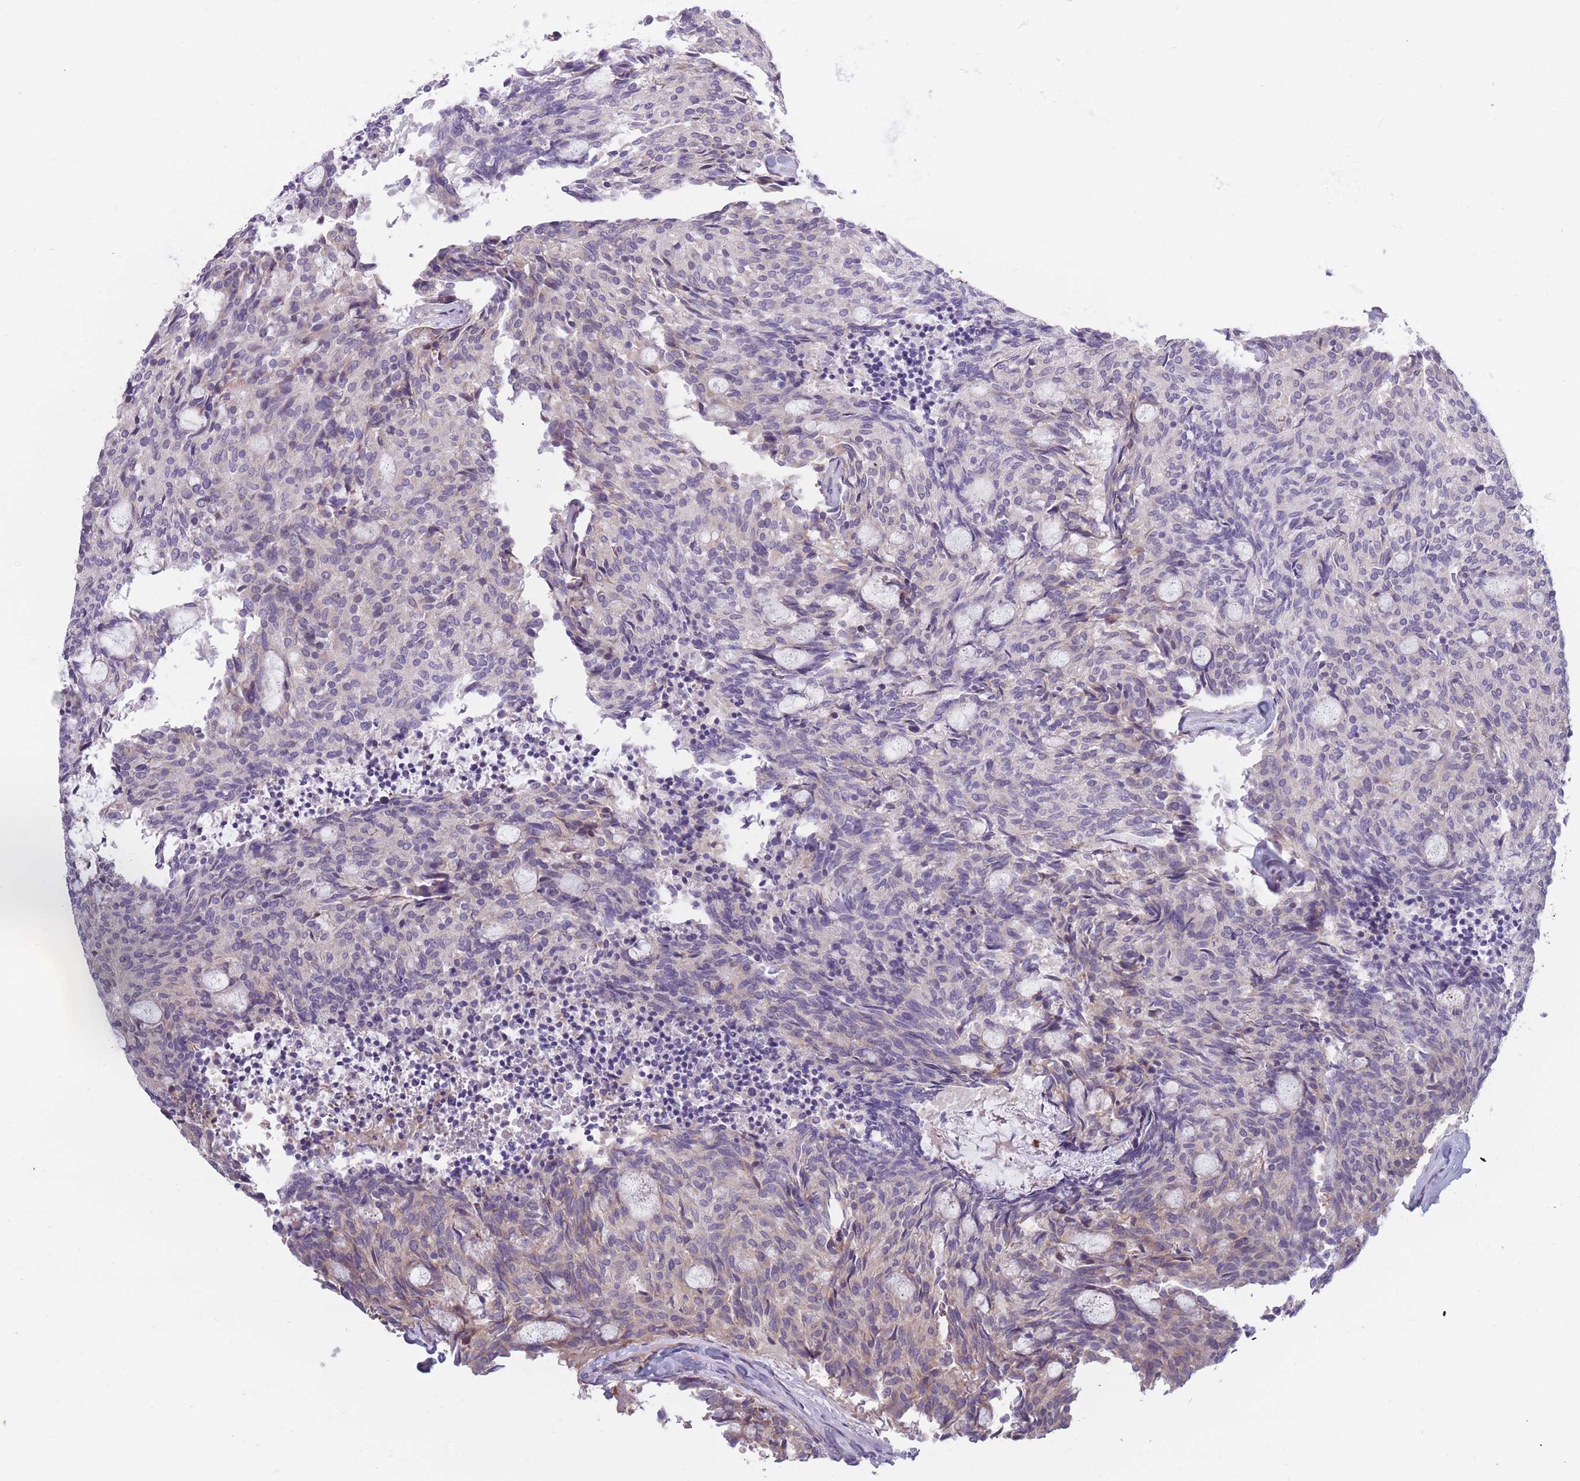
{"staining": {"intensity": "weak", "quantity": "<25%", "location": "cytoplasmic/membranous"}, "tissue": "carcinoid", "cell_type": "Tumor cells", "image_type": "cancer", "snomed": [{"axis": "morphology", "description": "Carcinoid, malignant, NOS"}, {"axis": "topography", "description": "Pancreas"}], "caption": "DAB immunohistochemical staining of human carcinoid demonstrates no significant expression in tumor cells.", "gene": "NDUFAF6", "patient": {"sex": "female", "age": 54}}